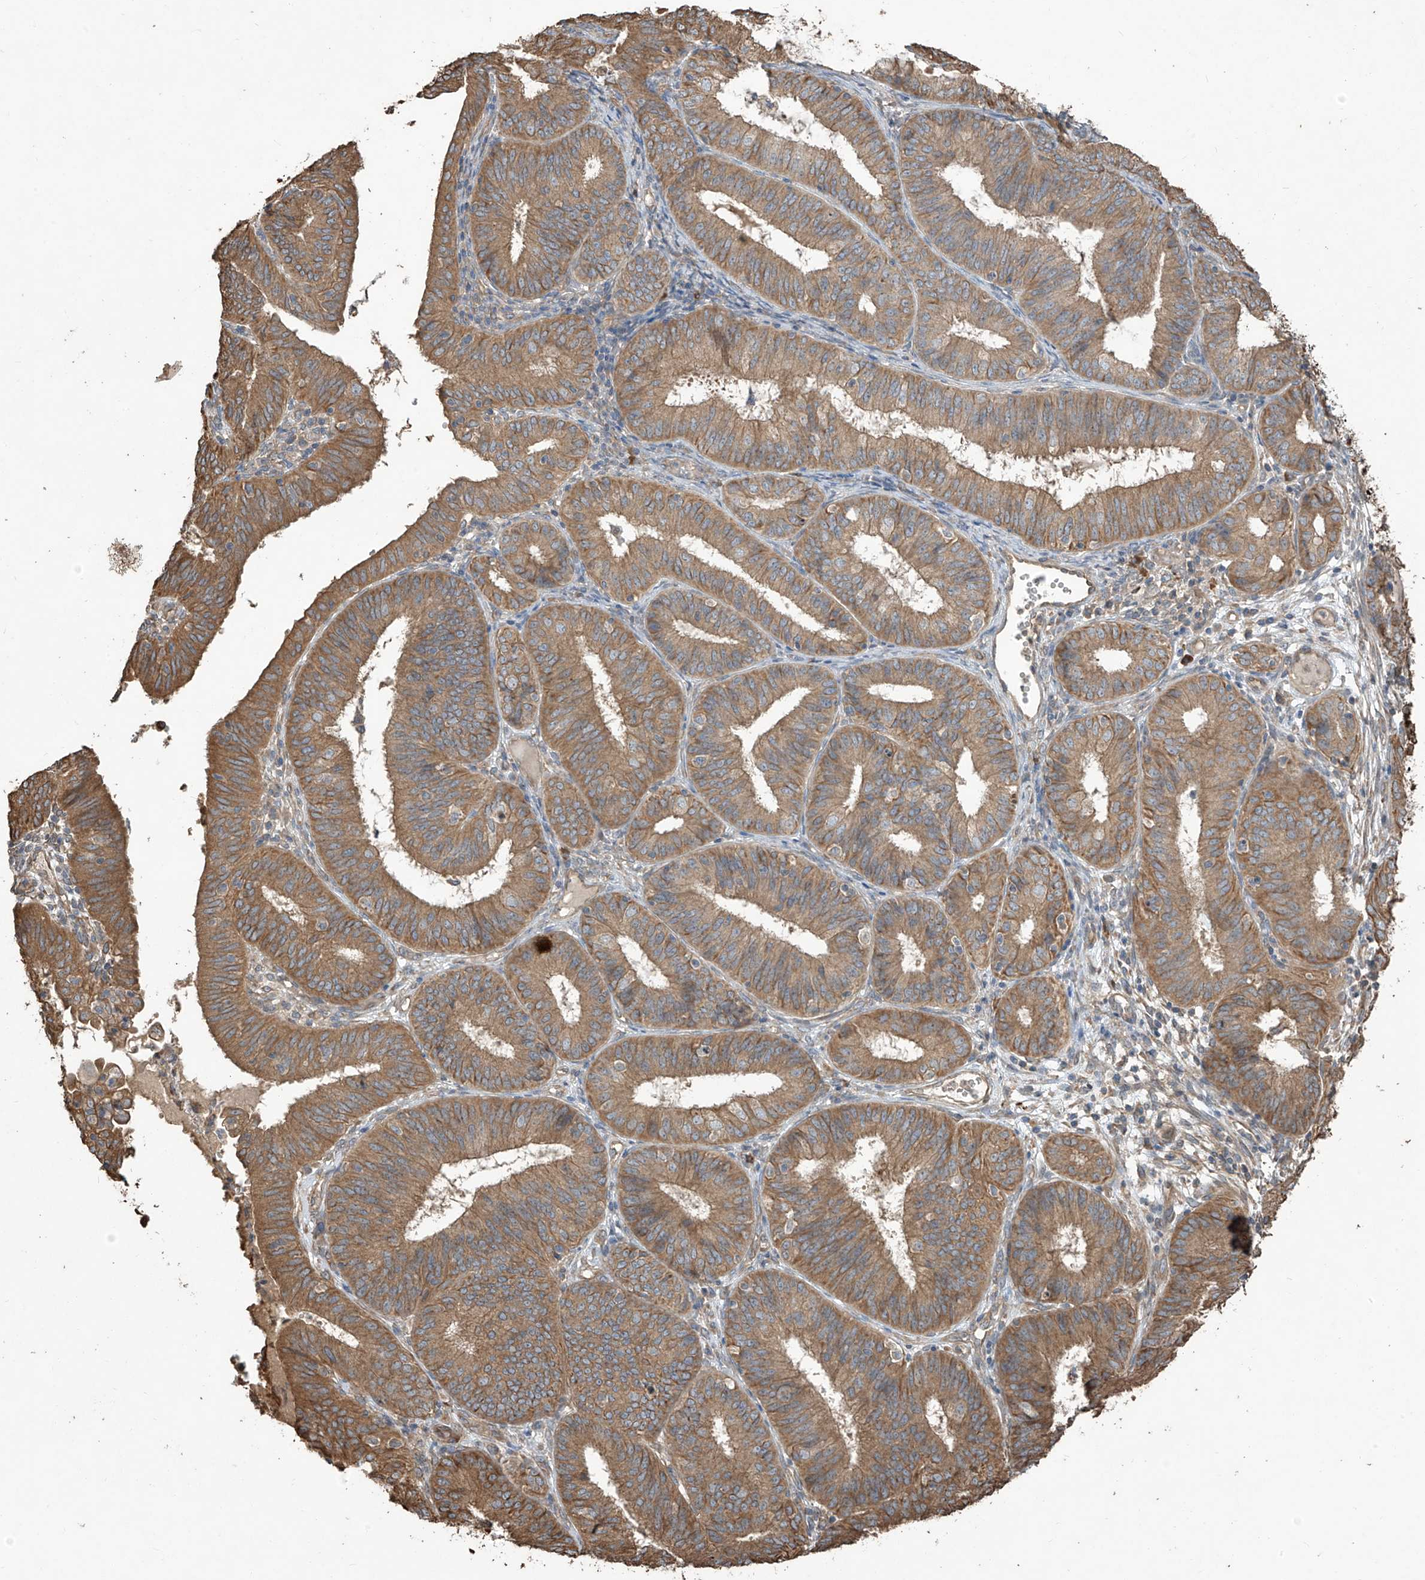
{"staining": {"intensity": "moderate", "quantity": ">75%", "location": "cytoplasmic/membranous"}, "tissue": "endometrial cancer", "cell_type": "Tumor cells", "image_type": "cancer", "snomed": [{"axis": "morphology", "description": "Adenocarcinoma, NOS"}, {"axis": "topography", "description": "Endometrium"}], "caption": "A histopathology image of human endometrial adenocarcinoma stained for a protein exhibits moderate cytoplasmic/membranous brown staining in tumor cells.", "gene": "AGBL5", "patient": {"sex": "female", "age": 51}}